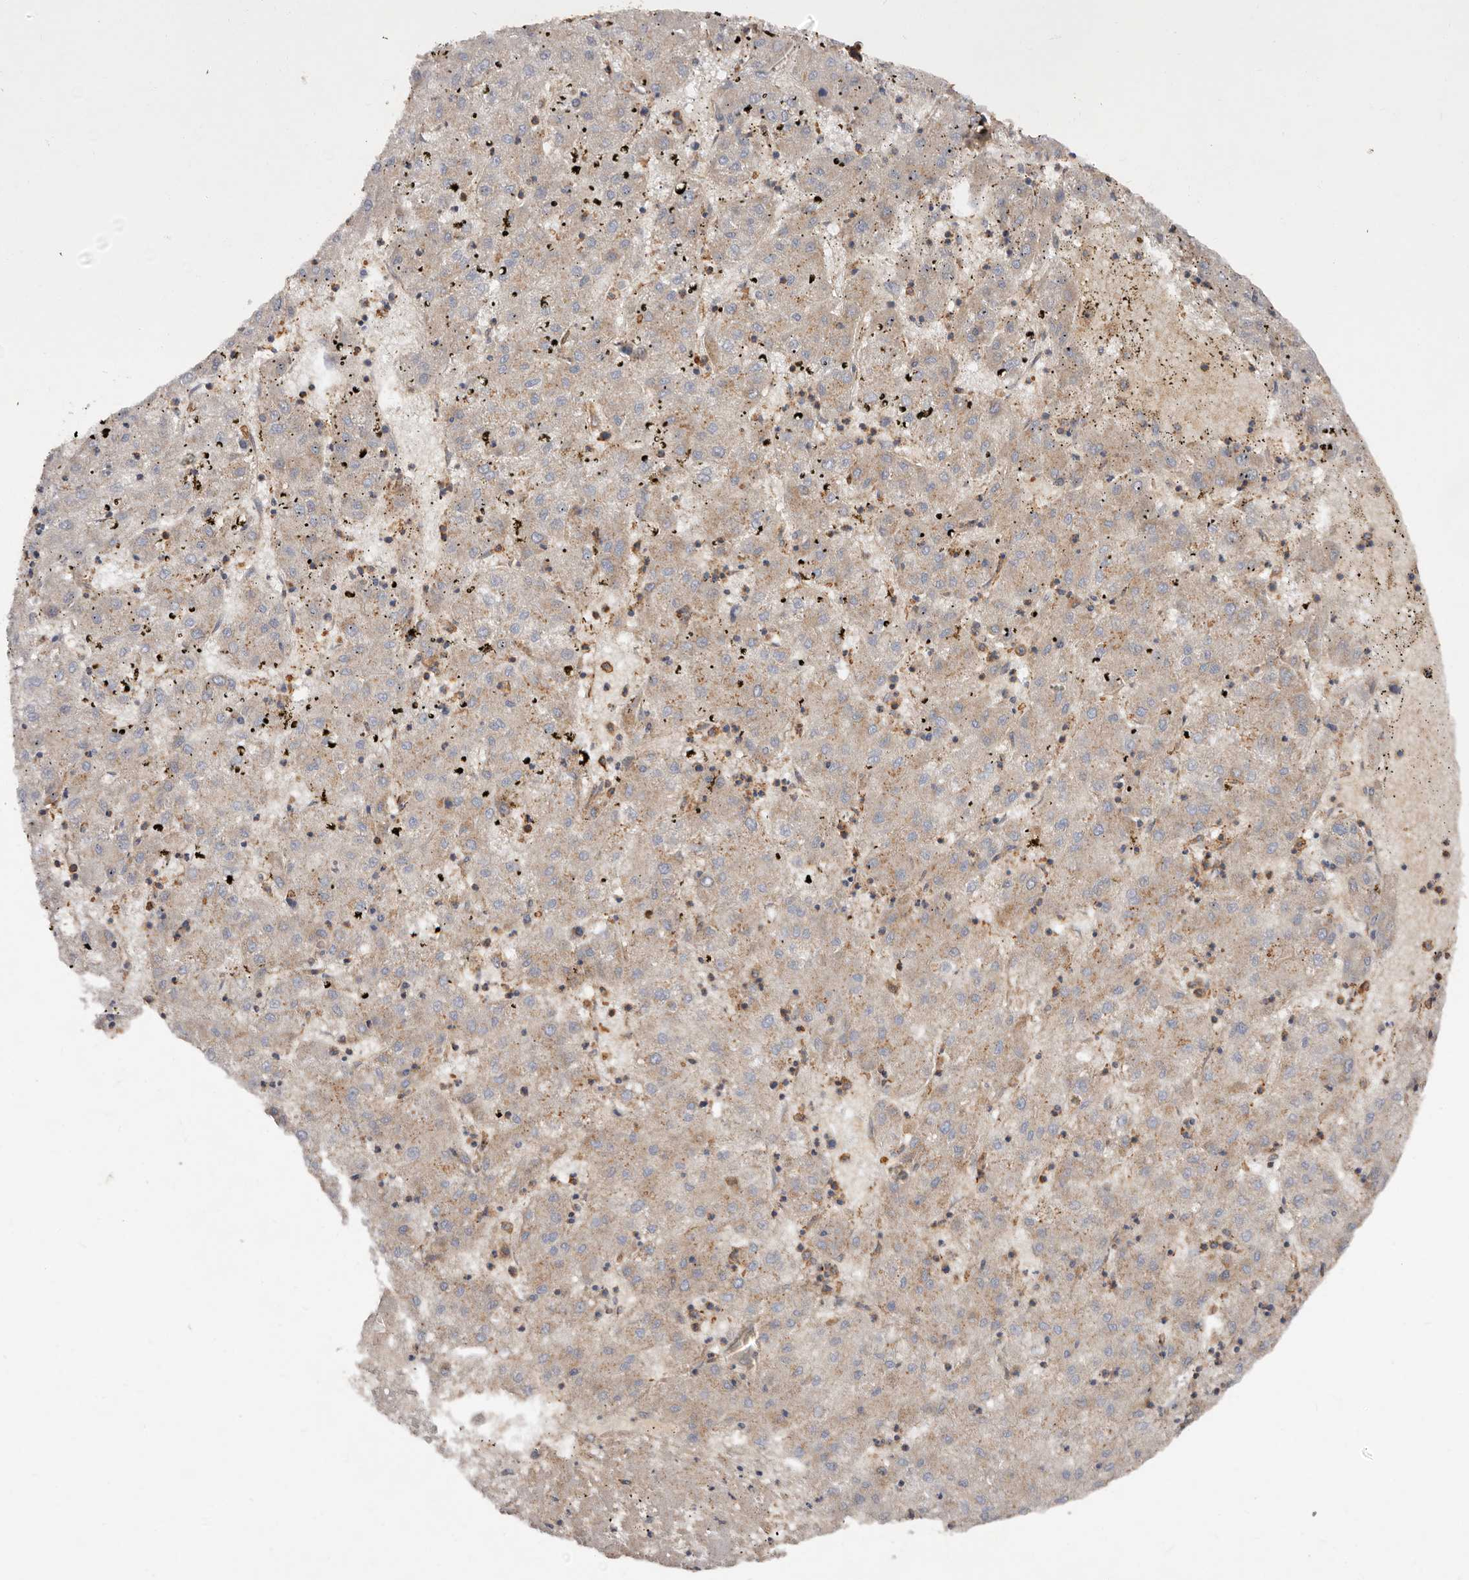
{"staining": {"intensity": "weak", "quantity": "25%-75%", "location": "cytoplasmic/membranous"}, "tissue": "liver cancer", "cell_type": "Tumor cells", "image_type": "cancer", "snomed": [{"axis": "morphology", "description": "Carcinoma, Hepatocellular, NOS"}, {"axis": "topography", "description": "Liver"}], "caption": "Protein staining of liver cancer tissue shows weak cytoplasmic/membranous staining in about 25%-75% of tumor cells.", "gene": "COQ8B", "patient": {"sex": "male", "age": 72}}